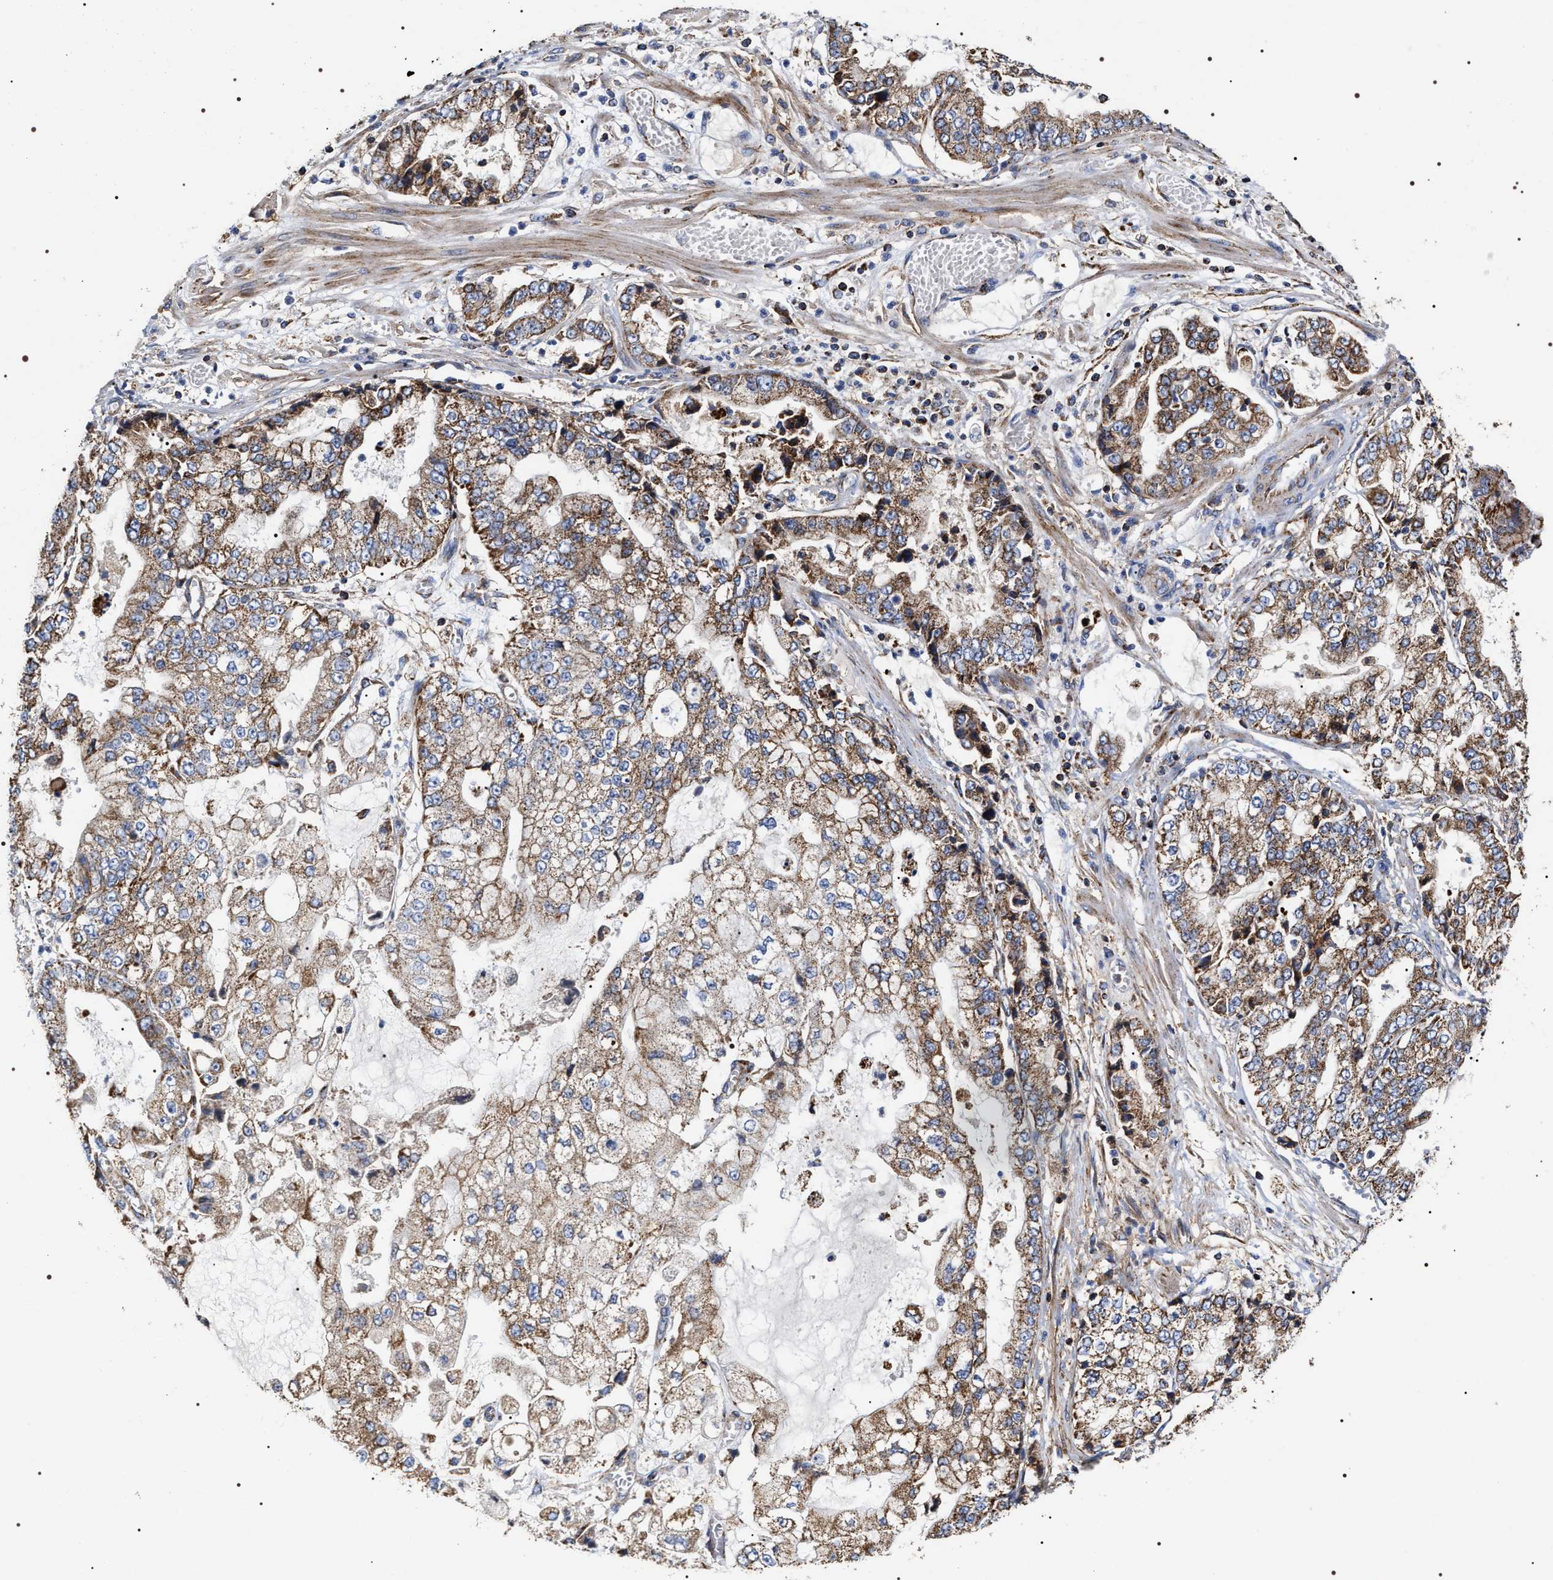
{"staining": {"intensity": "moderate", "quantity": ">75%", "location": "cytoplasmic/membranous"}, "tissue": "stomach cancer", "cell_type": "Tumor cells", "image_type": "cancer", "snomed": [{"axis": "morphology", "description": "Adenocarcinoma, NOS"}, {"axis": "topography", "description": "Stomach"}], "caption": "Protein staining of stomach cancer tissue demonstrates moderate cytoplasmic/membranous positivity in about >75% of tumor cells.", "gene": "COG5", "patient": {"sex": "male", "age": 76}}